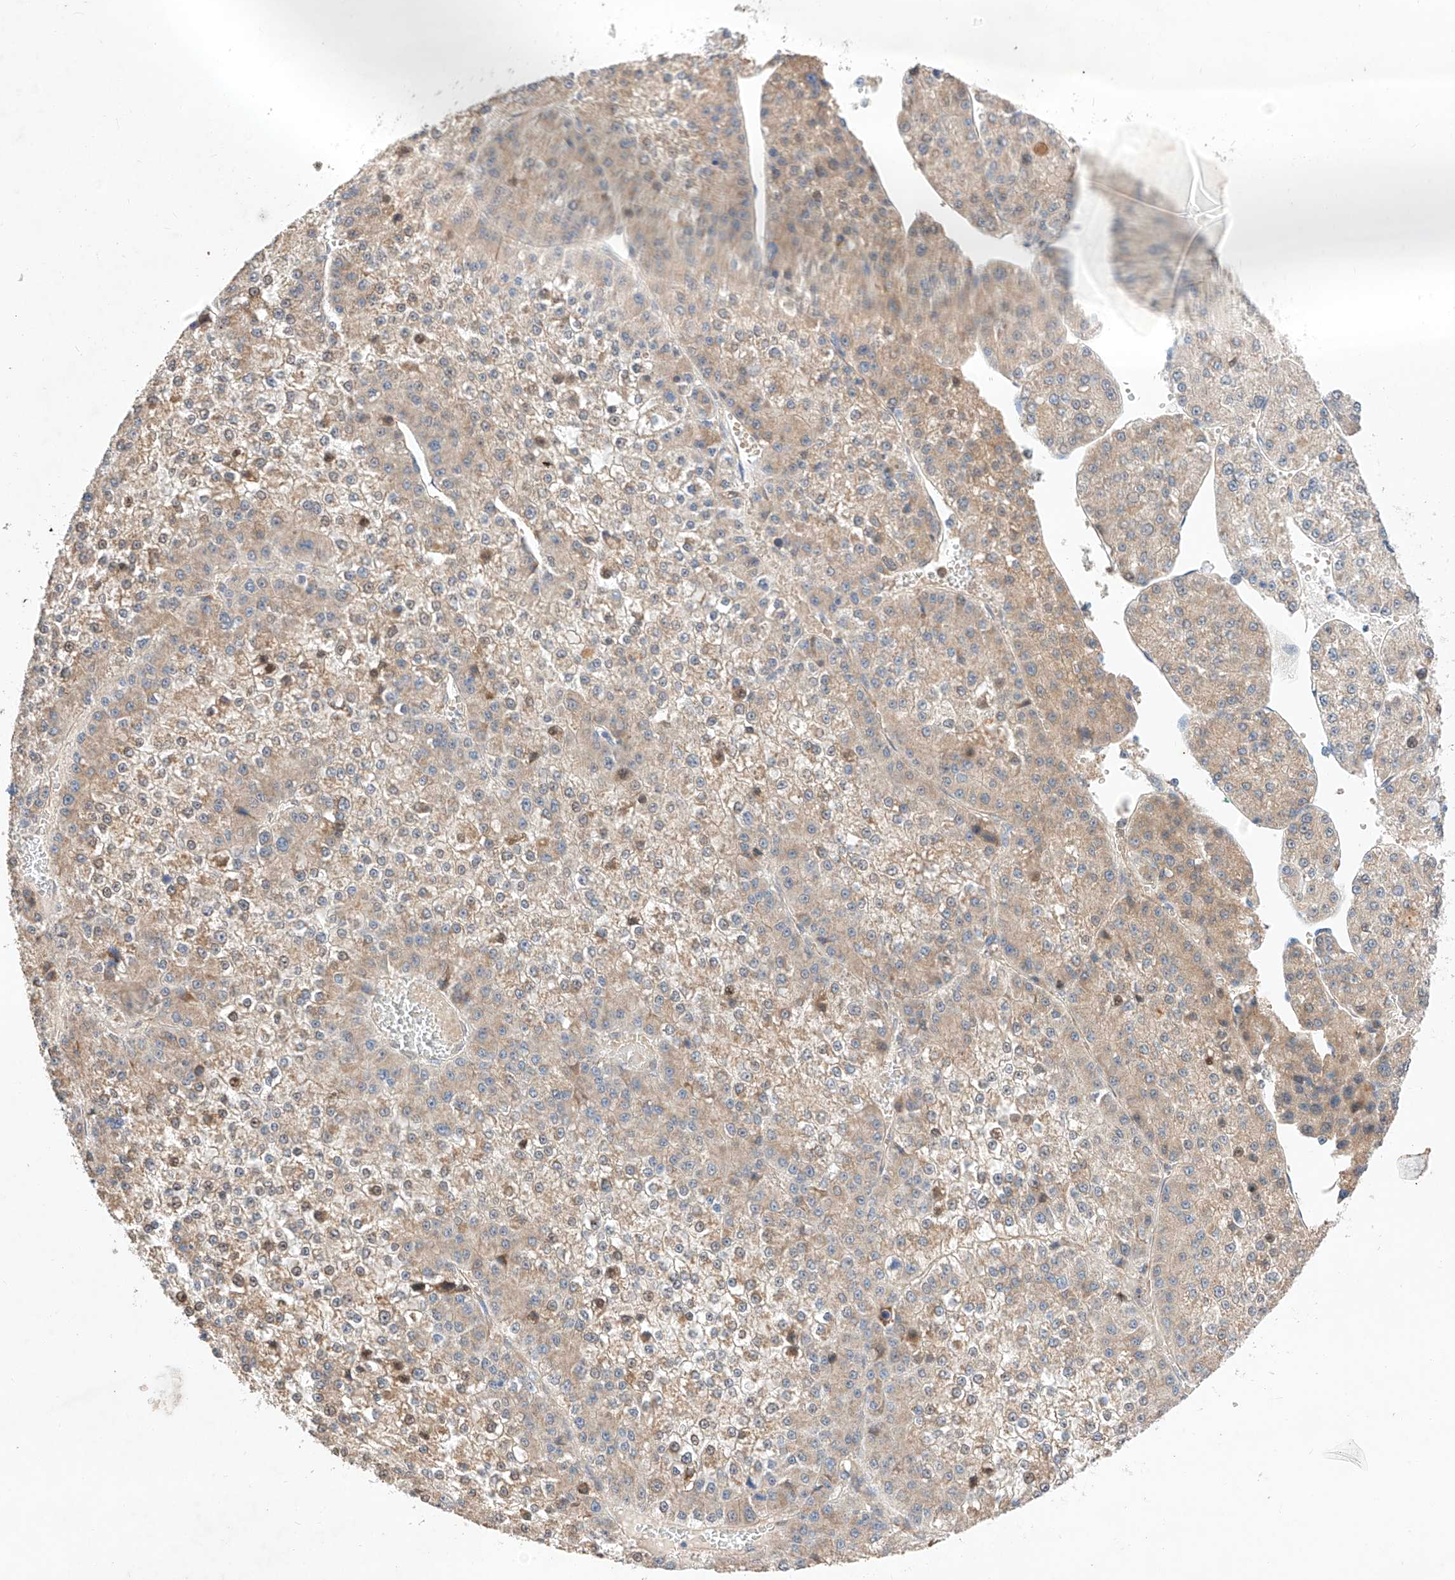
{"staining": {"intensity": "moderate", "quantity": ">75%", "location": "cytoplasmic/membranous"}, "tissue": "liver cancer", "cell_type": "Tumor cells", "image_type": "cancer", "snomed": [{"axis": "morphology", "description": "Carcinoma, Hepatocellular, NOS"}, {"axis": "topography", "description": "Liver"}], "caption": "Tumor cells demonstrate medium levels of moderate cytoplasmic/membranous staining in approximately >75% of cells in liver hepatocellular carcinoma.", "gene": "C6orf118", "patient": {"sex": "female", "age": 73}}